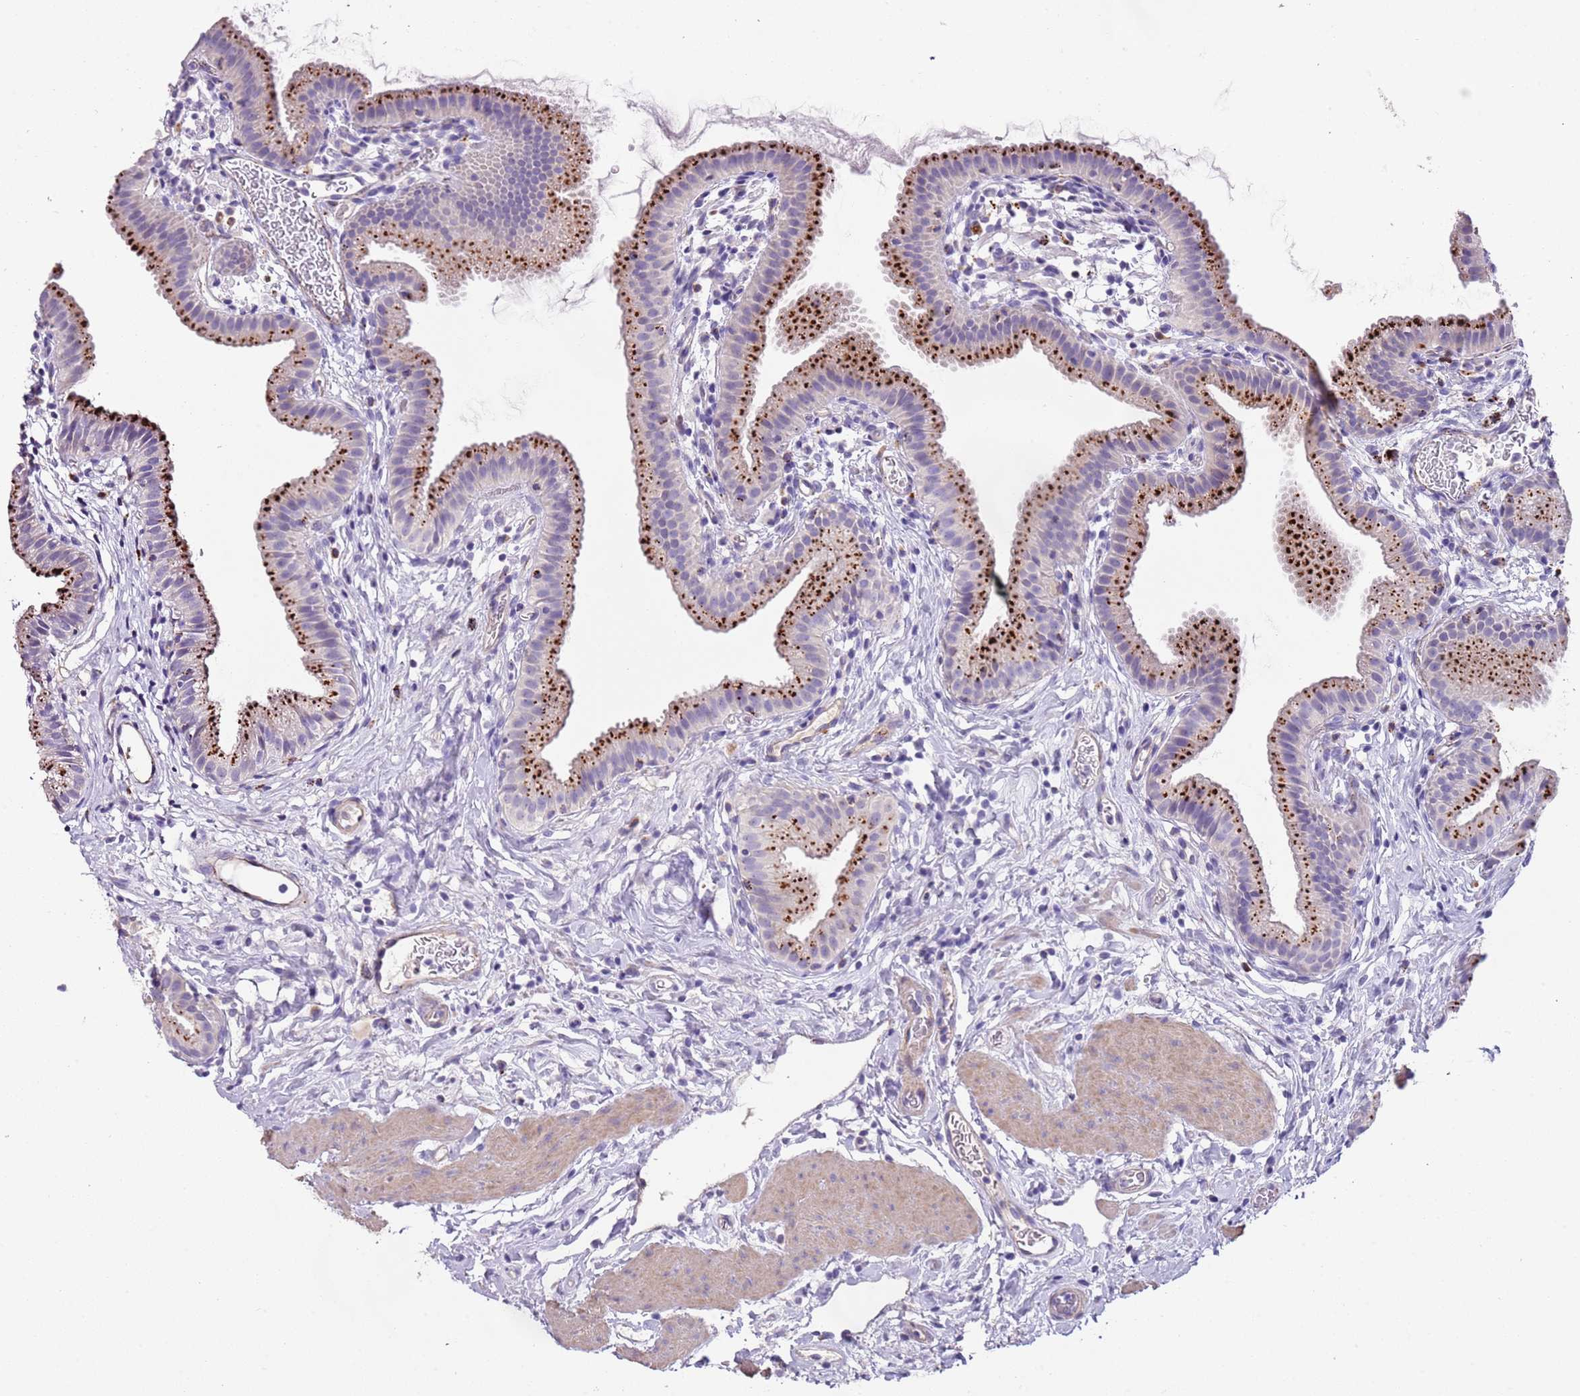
{"staining": {"intensity": "strong", "quantity": ">75%", "location": "cytoplasmic/membranous"}, "tissue": "gallbladder", "cell_type": "Glandular cells", "image_type": "normal", "snomed": [{"axis": "morphology", "description": "Normal tissue, NOS"}, {"axis": "topography", "description": "Gallbladder"}], "caption": "Protein staining shows strong cytoplasmic/membranous expression in approximately >75% of glandular cells in benign gallbladder.", "gene": "LRRN3", "patient": {"sex": "female", "age": 46}}